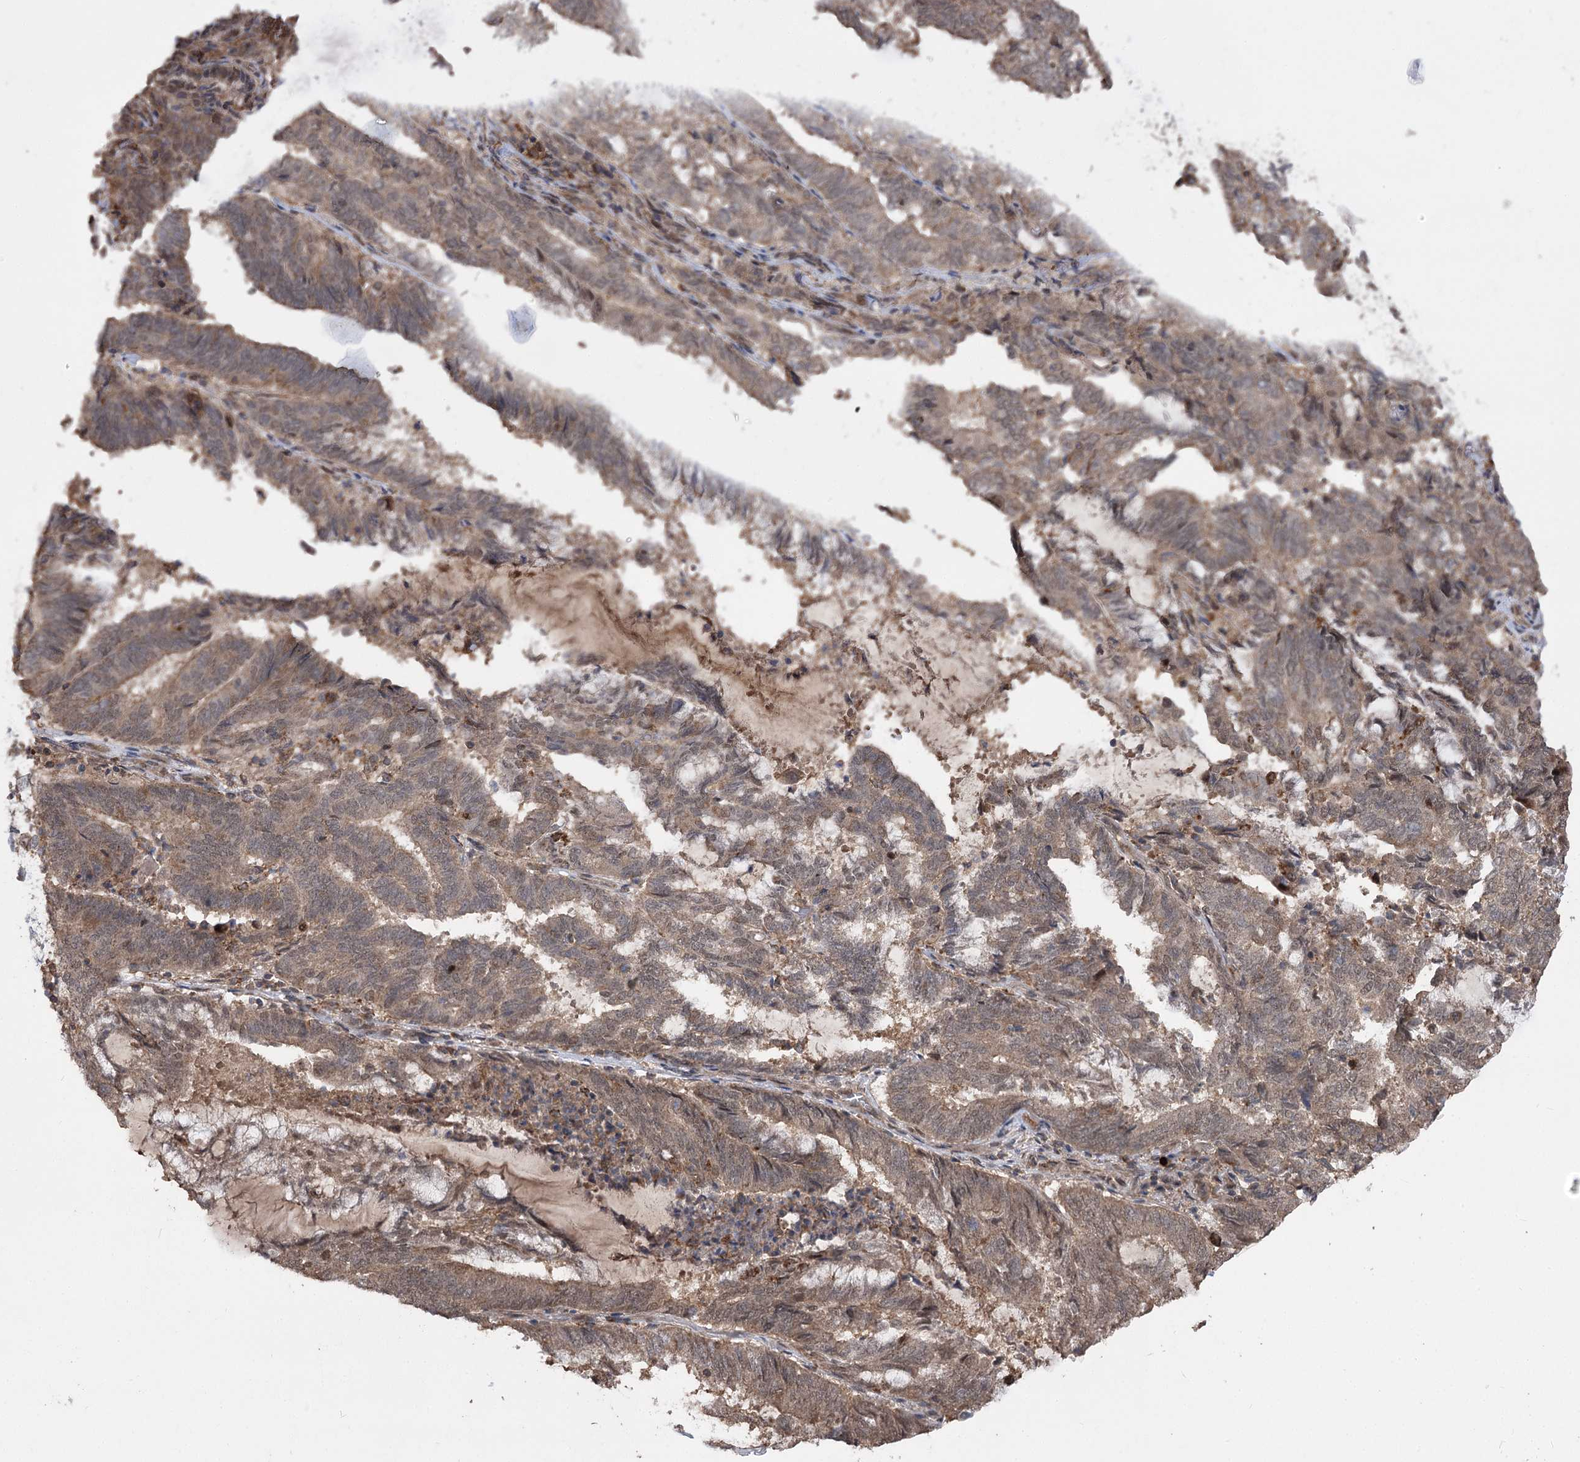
{"staining": {"intensity": "moderate", "quantity": ">75%", "location": "cytoplasmic/membranous,nuclear"}, "tissue": "endometrial cancer", "cell_type": "Tumor cells", "image_type": "cancer", "snomed": [{"axis": "morphology", "description": "Adenocarcinoma, NOS"}, {"axis": "topography", "description": "Endometrium"}], "caption": "A histopathology image of adenocarcinoma (endometrial) stained for a protein displays moderate cytoplasmic/membranous and nuclear brown staining in tumor cells. (Brightfield microscopy of DAB IHC at high magnification).", "gene": "TENM2", "patient": {"sex": "female", "age": 80}}